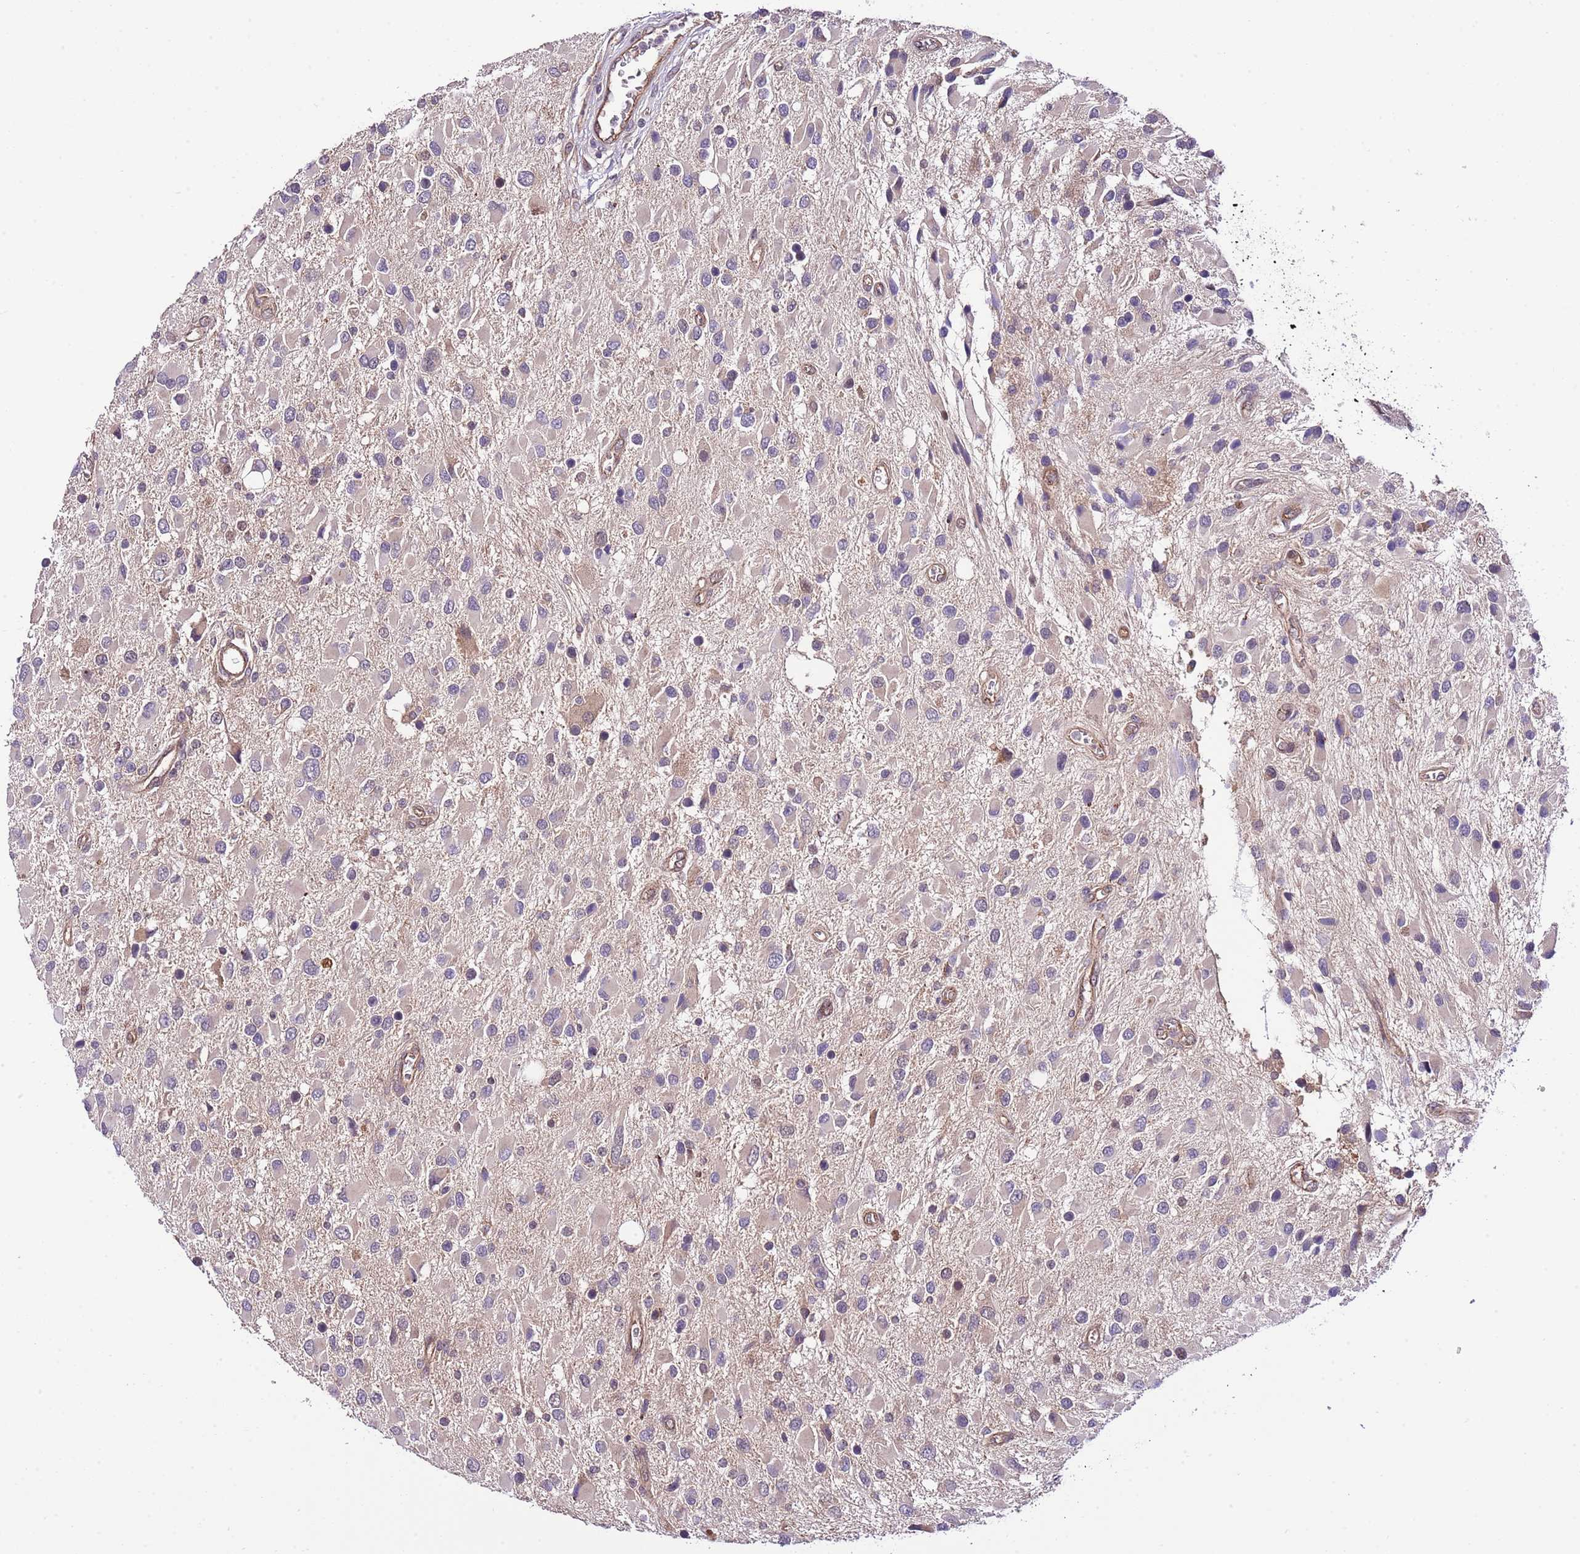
{"staining": {"intensity": "negative", "quantity": "none", "location": "none"}, "tissue": "glioma", "cell_type": "Tumor cells", "image_type": "cancer", "snomed": [{"axis": "morphology", "description": "Glioma, malignant, High grade"}, {"axis": "topography", "description": "Brain"}], "caption": "A high-resolution photomicrograph shows immunohistochemistry staining of glioma, which displays no significant positivity in tumor cells.", "gene": "DONSON", "patient": {"sex": "male", "age": 53}}